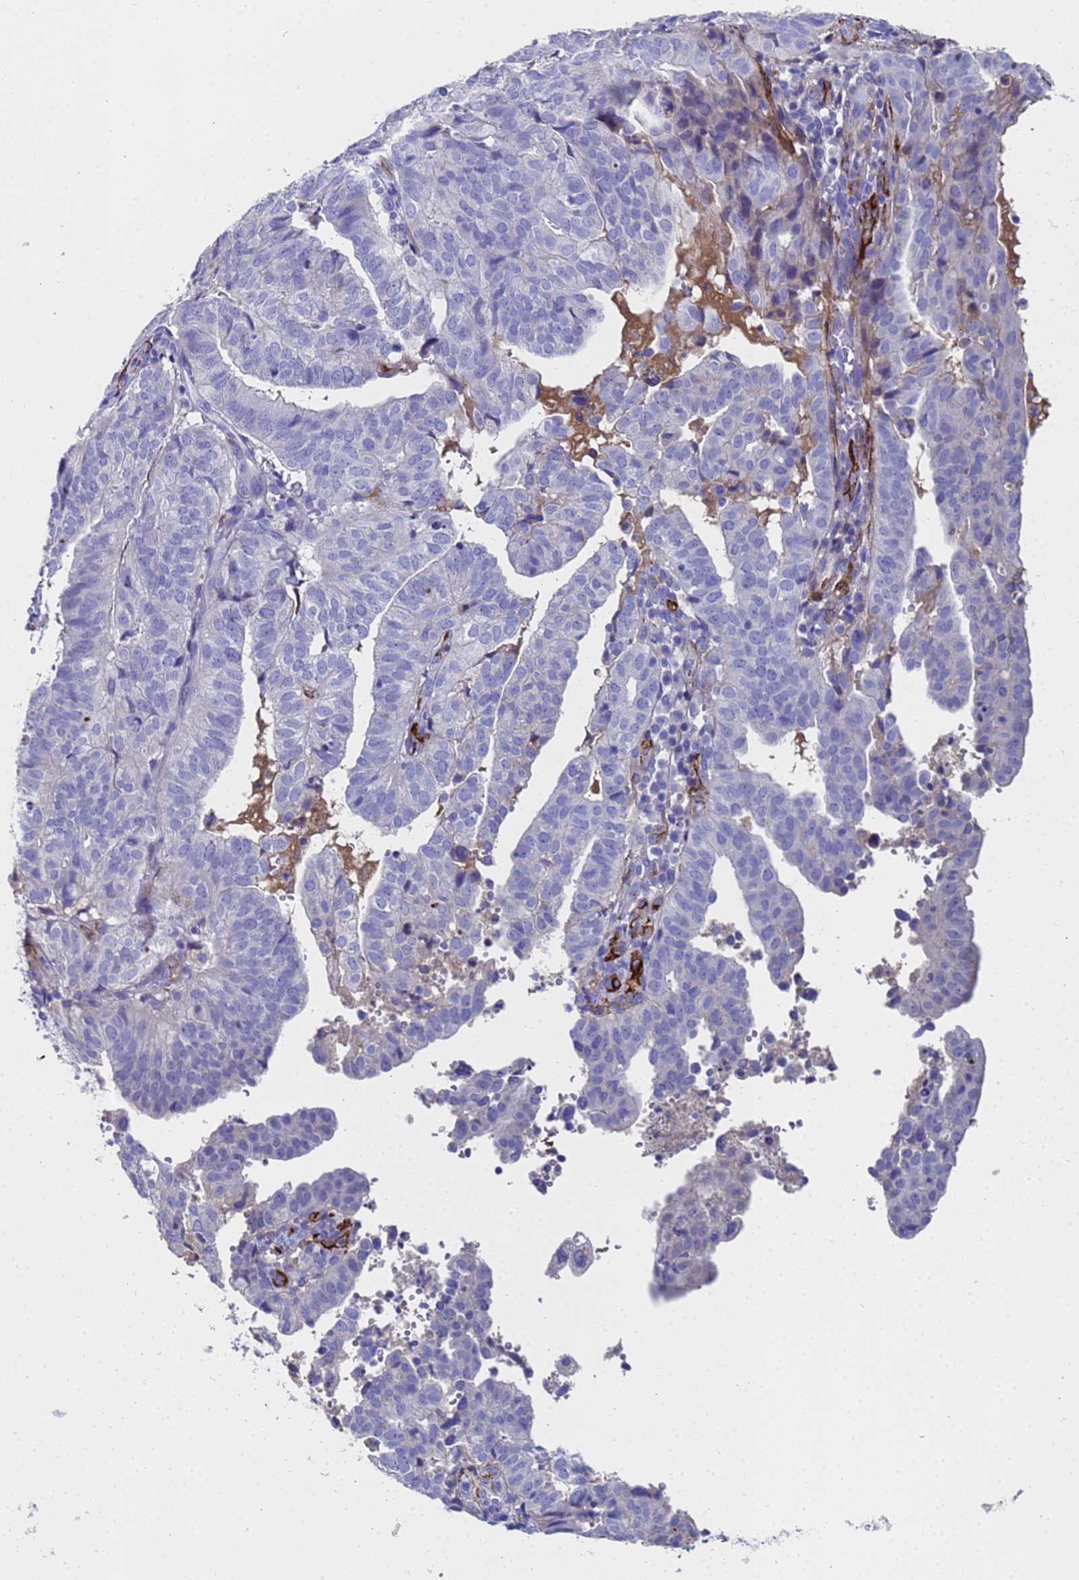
{"staining": {"intensity": "negative", "quantity": "none", "location": "none"}, "tissue": "endometrial cancer", "cell_type": "Tumor cells", "image_type": "cancer", "snomed": [{"axis": "morphology", "description": "Adenocarcinoma, NOS"}, {"axis": "topography", "description": "Uterus"}], "caption": "High magnification brightfield microscopy of adenocarcinoma (endometrial) stained with DAB (3,3'-diaminobenzidine) (brown) and counterstained with hematoxylin (blue): tumor cells show no significant staining.", "gene": "ADIPOQ", "patient": {"sex": "female", "age": 77}}